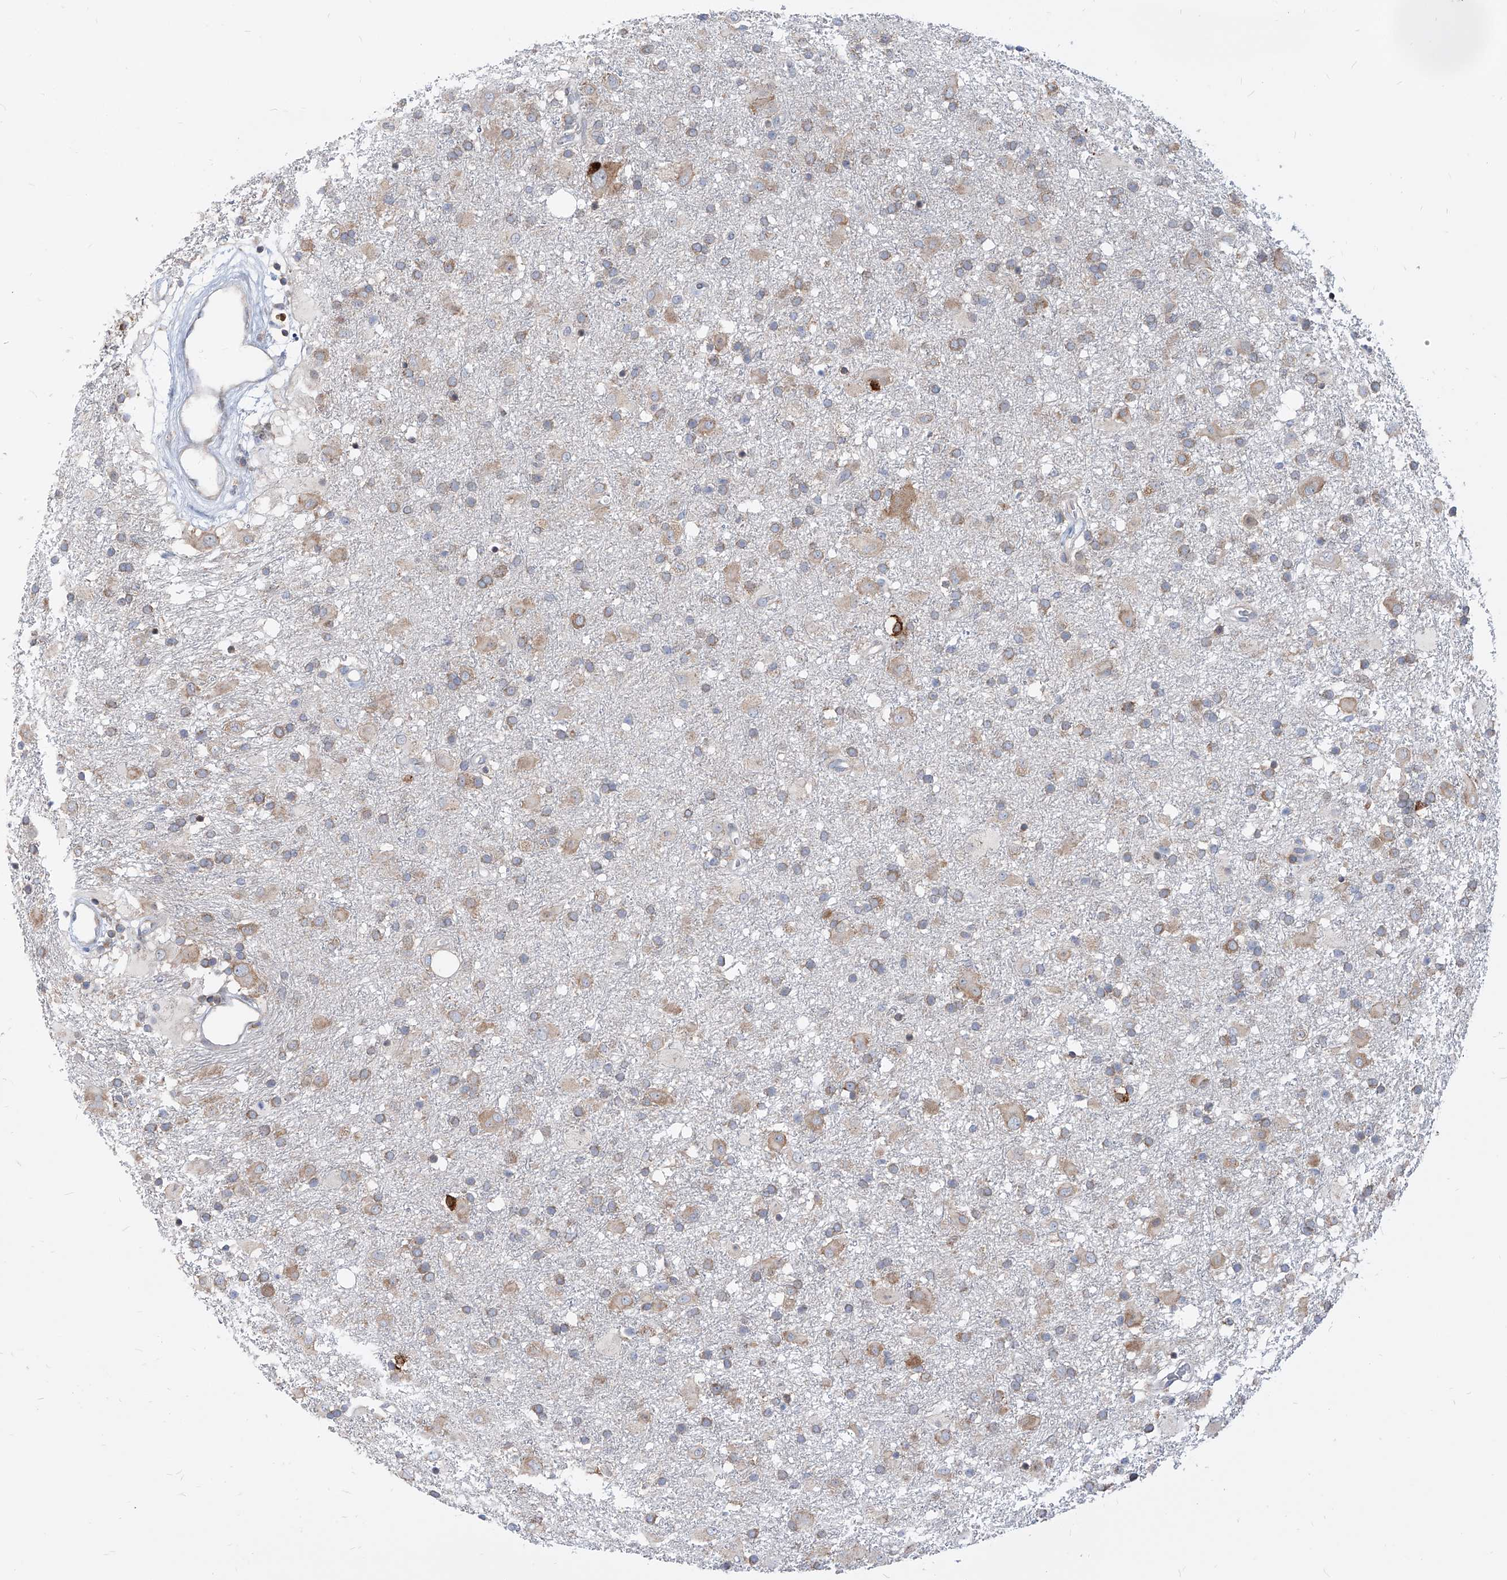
{"staining": {"intensity": "moderate", "quantity": "25%-75%", "location": "cytoplasmic/membranous"}, "tissue": "glioma", "cell_type": "Tumor cells", "image_type": "cancer", "snomed": [{"axis": "morphology", "description": "Glioma, malignant, Low grade"}, {"axis": "topography", "description": "Brain"}], "caption": "Glioma stained with DAB immunohistochemistry exhibits medium levels of moderate cytoplasmic/membranous expression in approximately 25%-75% of tumor cells.", "gene": "FAM83B", "patient": {"sex": "male", "age": 65}}